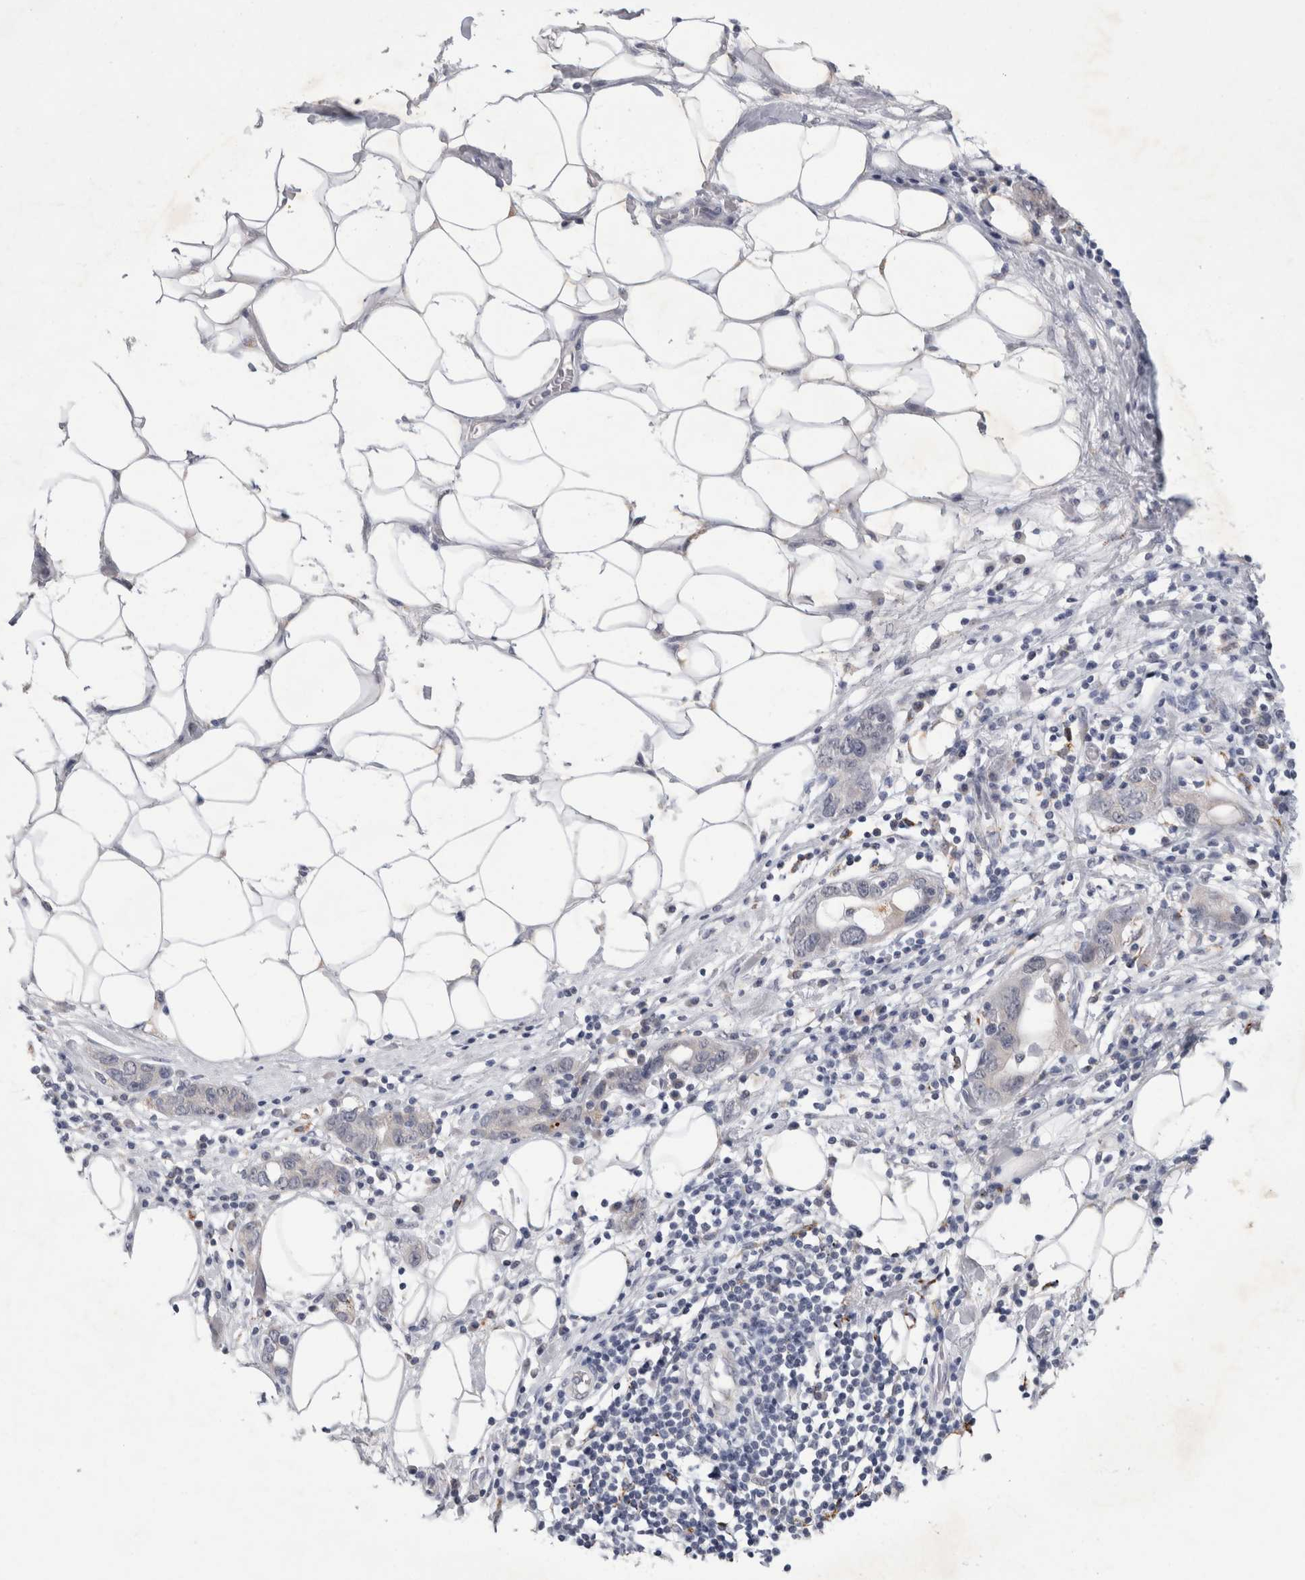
{"staining": {"intensity": "negative", "quantity": "none", "location": "none"}, "tissue": "stomach cancer", "cell_type": "Tumor cells", "image_type": "cancer", "snomed": [{"axis": "morphology", "description": "Adenocarcinoma, NOS"}, {"axis": "topography", "description": "Stomach, lower"}], "caption": "A micrograph of stomach cancer stained for a protein reveals no brown staining in tumor cells.", "gene": "NIPA1", "patient": {"sex": "female", "age": 93}}